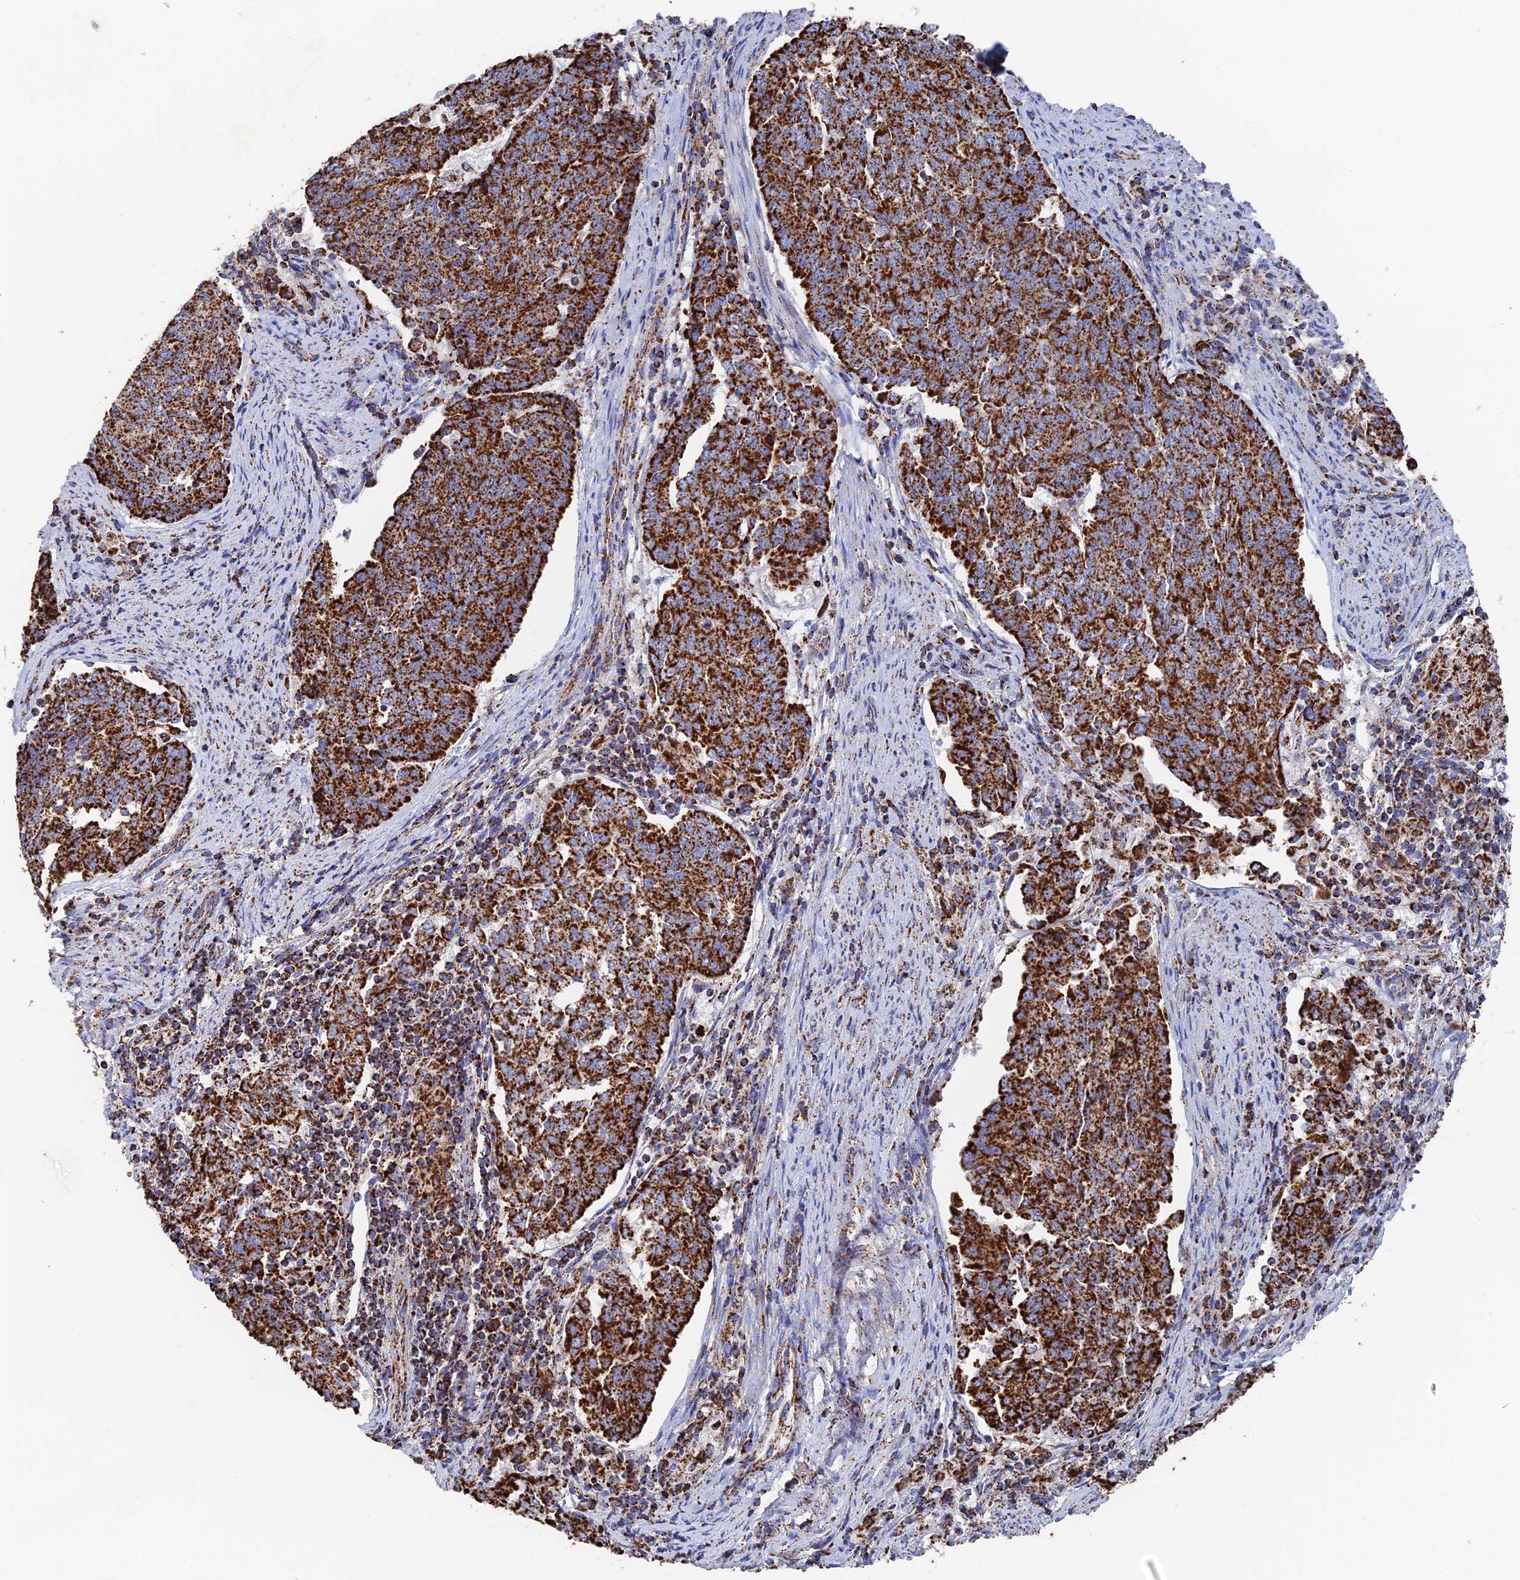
{"staining": {"intensity": "strong", "quantity": ">75%", "location": "cytoplasmic/membranous"}, "tissue": "endometrial cancer", "cell_type": "Tumor cells", "image_type": "cancer", "snomed": [{"axis": "morphology", "description": "Adenocarcinoma, NOS"}, {"axis": "topography", "description": "Endometrium"}], "caption": "Endometrial adenocarcinoma stained with a brown dye shows strong cytoplasmic/membranous positive staining in approximately >75% of tumor cells.", "gene": "HAUS8", "patient": {"sex": "female", "age": 80}}